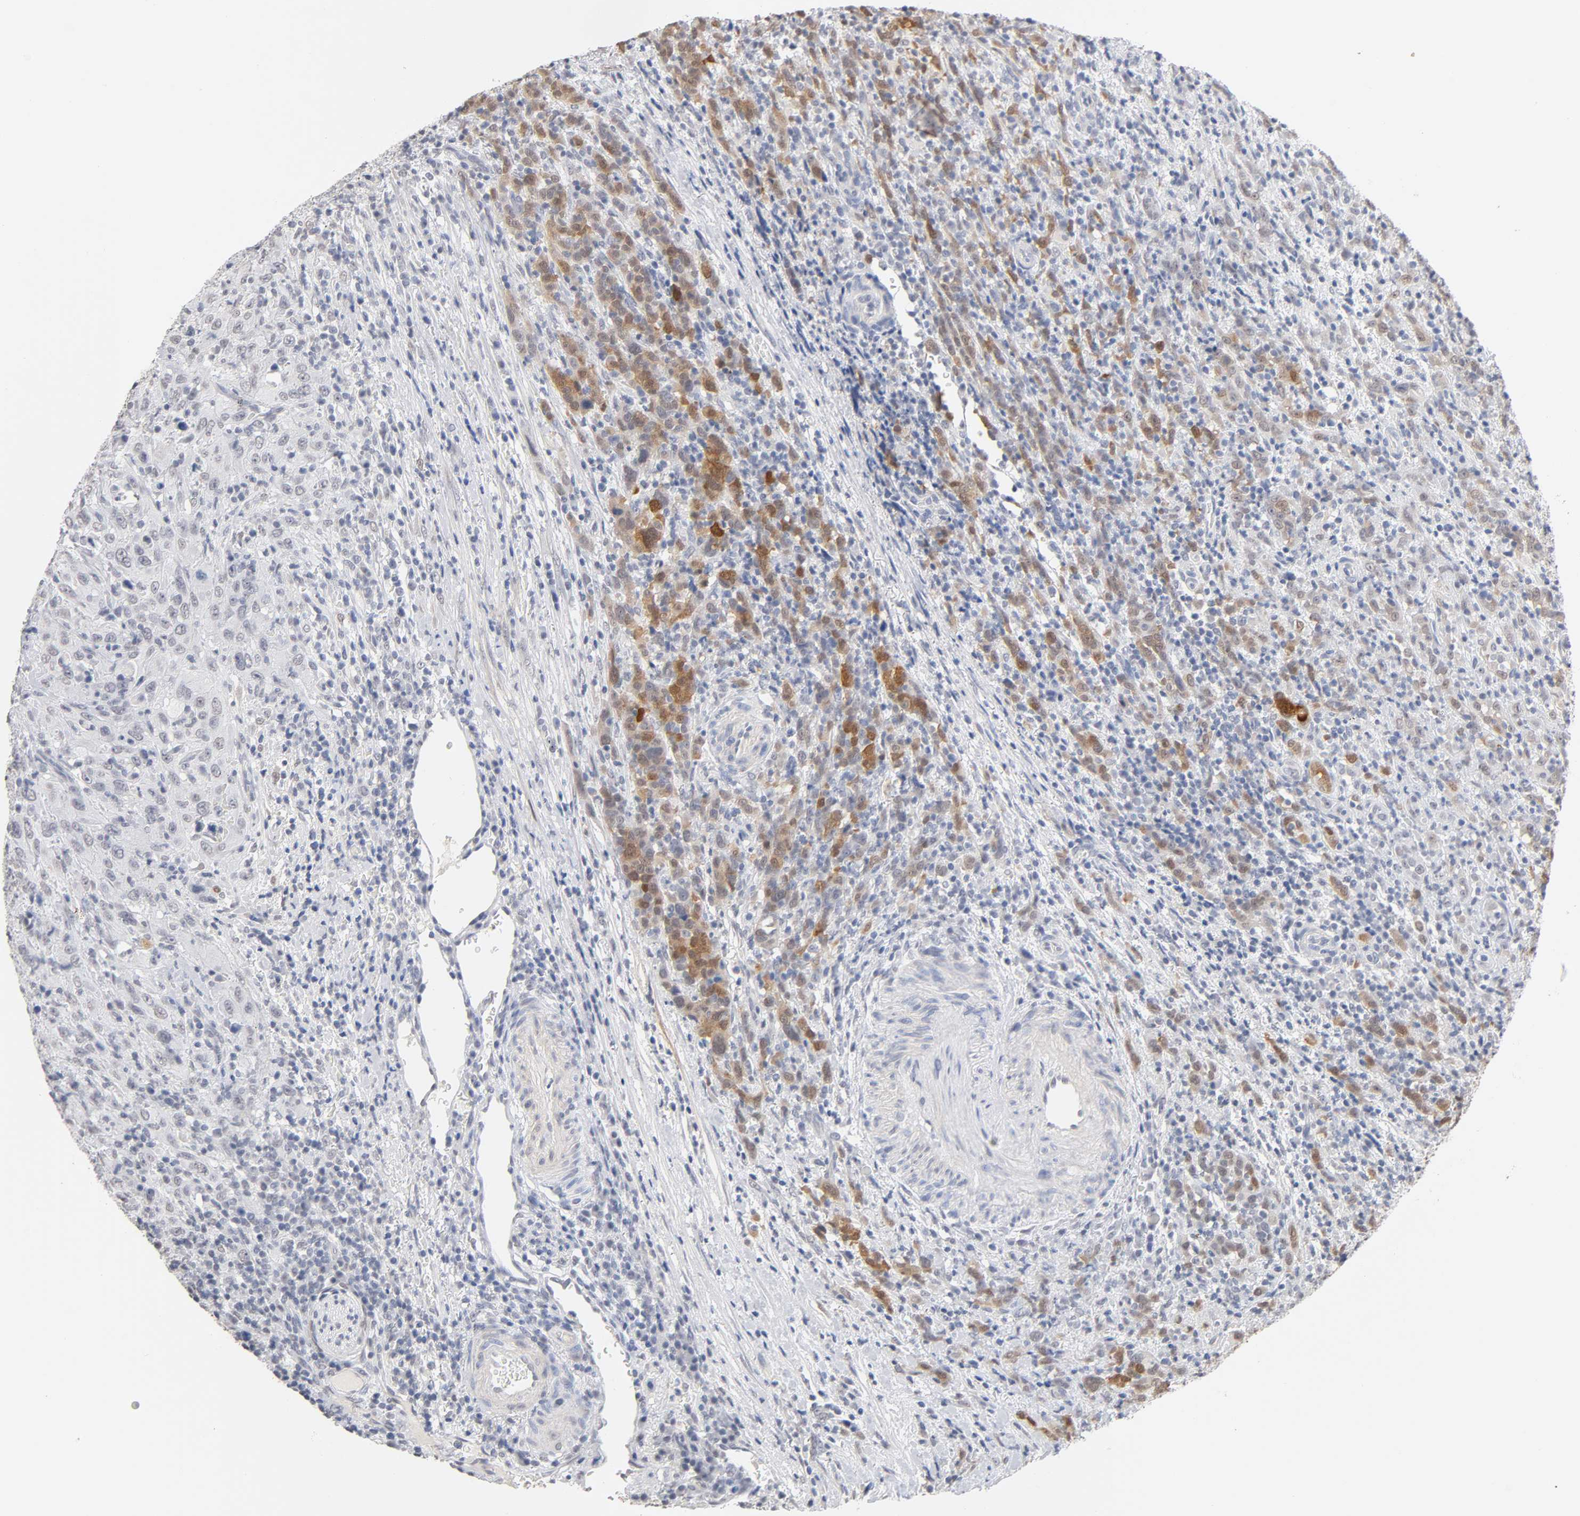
{"staining": {"intensity": "moderate", "quantity": "25%-75%", "location": "cytoplasmic/membranous,nuclear"}, "tissue": "urothelial cancer", "cell_type": "Tumor cells", "image_type": "cancer", "snomed": [{"axis": "morphology", "description": "Urothelial carcinoma, High grade"}, {"axis": "topography", "description": "Urinary bladder"}], "caption": "Protein expression analysis of human high-grade urothelial carcinoma reveals moderate cytoplasmic/membranous and nuclear positivity in approximately 25%-75% of tumor cells. (brown staining indicates protein expression, while blue staining denotes nuclei).", "gene": "CRABP2", "patient": {"sex": "male", "age": 61}}